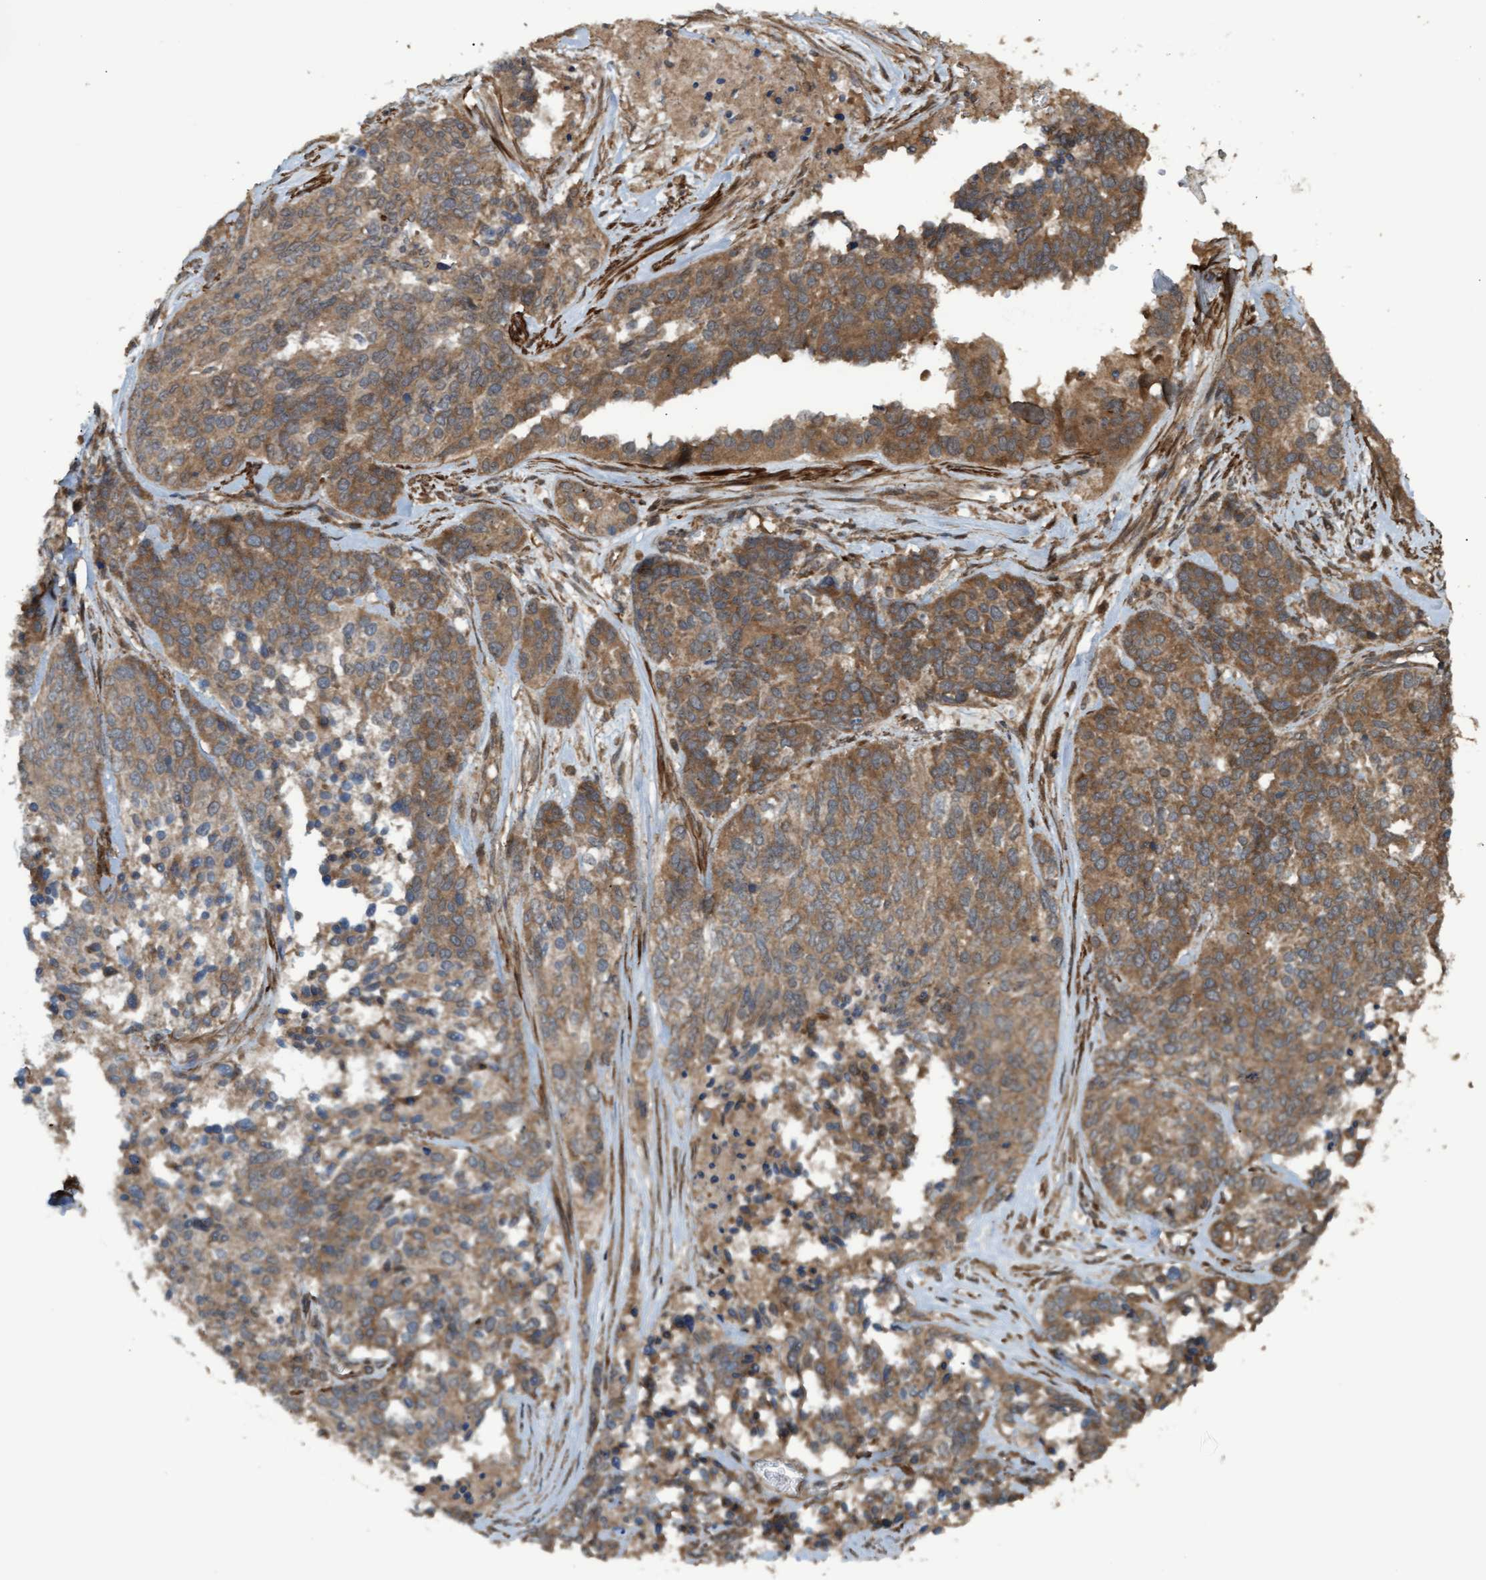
{"staining": {"intensity": "moderate", "quantity": ">75%", "location": "cytoplasmic/membranous"}, "tissue": "ovarian cancer", "cell_type": "Tumor cells", "image_type": "cancer", "snomed": [{"axis": "morphology", "description": "Cystadenocarcinoma, serous, NOS"}, {"axis": "topography", "description": "Ovary"}], "caption": "Moderate cytoplasmic/membranous protein expression is identified in about >75% of tumor cells in ovarian cancer (serous cystadenocarcinoma).", "gene": "GGT6", "patient": {"sex": "female", "age": 44}}